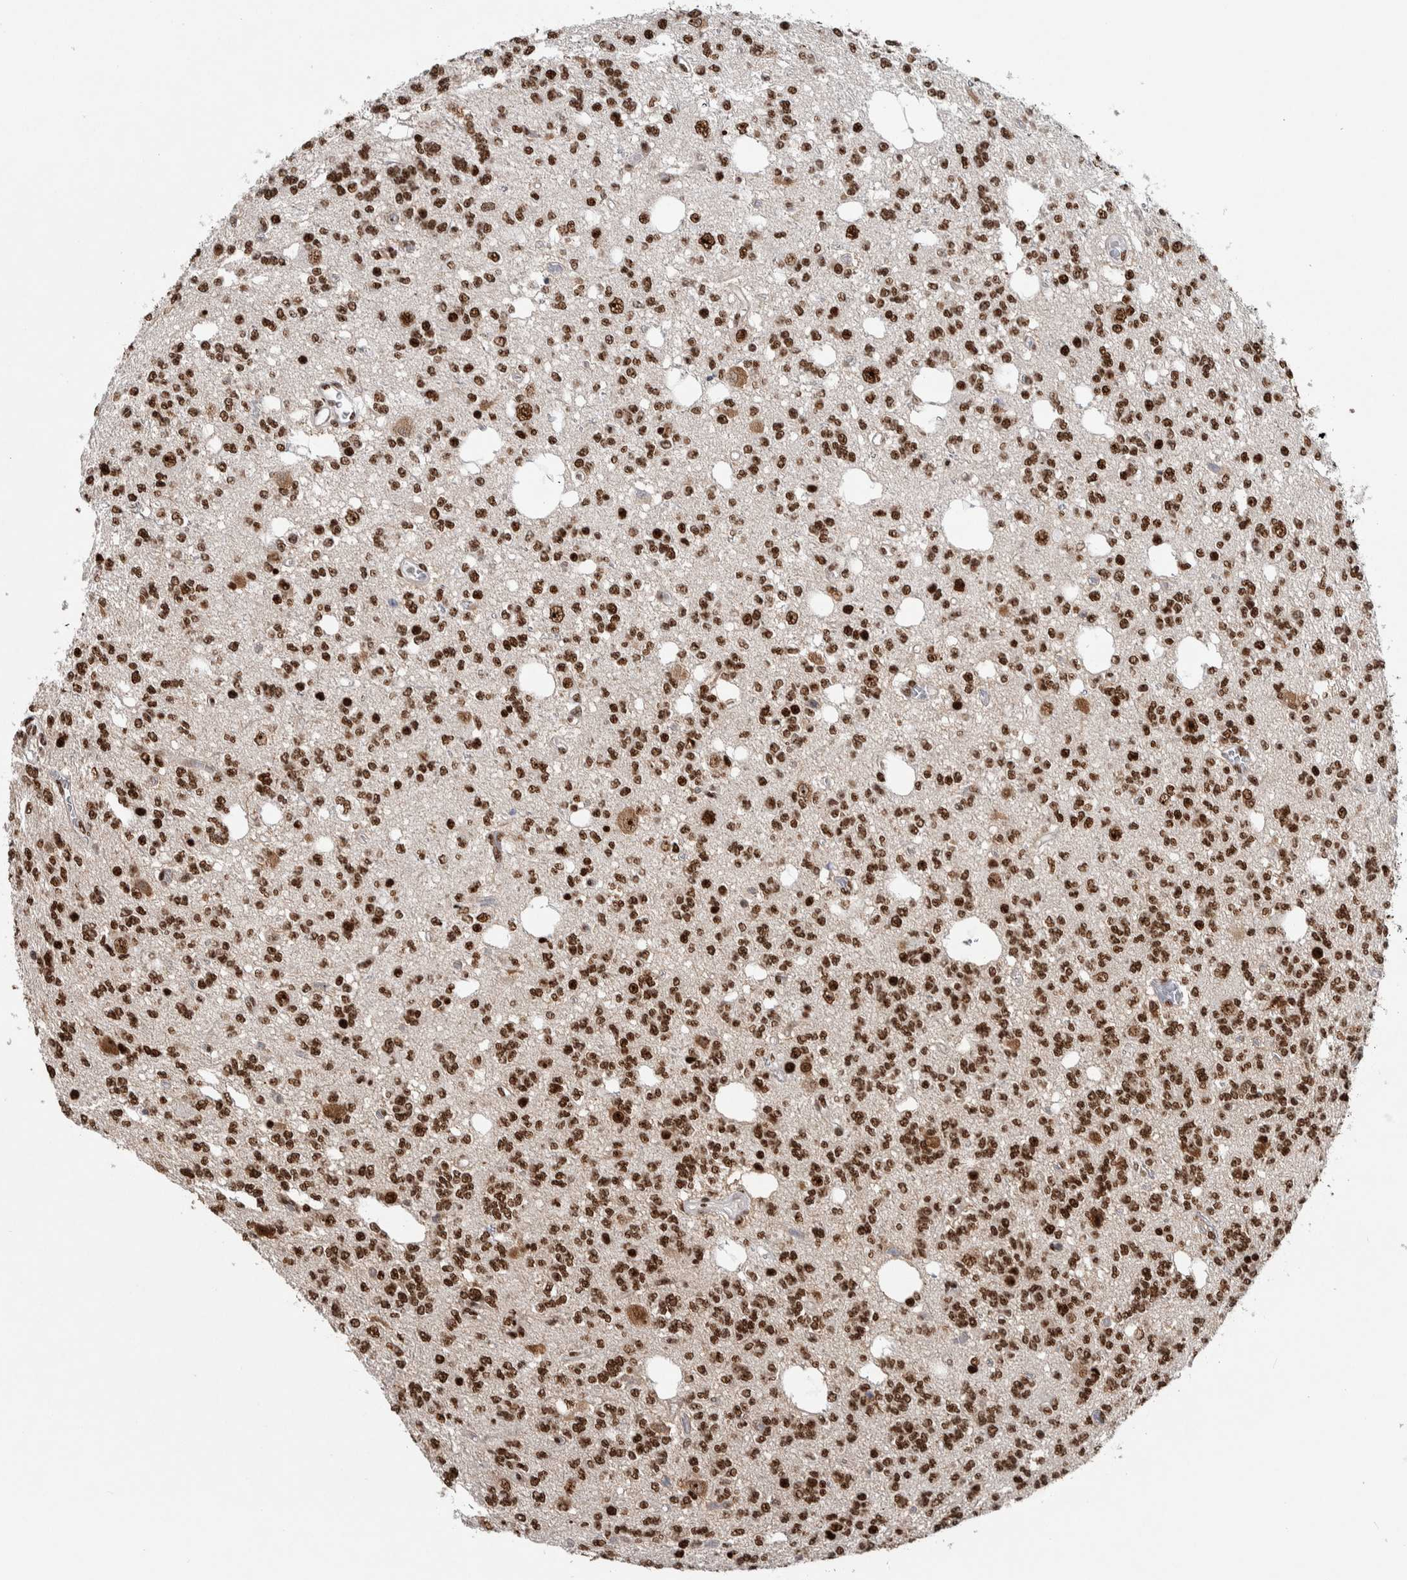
{"staining": {"intensity": "strong", "quantity": ">75%", "location": "nuclear"}, "tissue": "glioma", "cell_type": "Tumor cells", "image_type": "cancer", "snomed": [{"axis": "morphology", "description": "Glioma, malignant, Low grade"}, {"axis": "topography", "description": "Brain"}], "caption": "Malignant glioma (low-grade) tissue reveals strong nuclear positivity in about >75% of tumor cells", "gene": "NCL", "patient": {"sex": "male", "age": 38}}